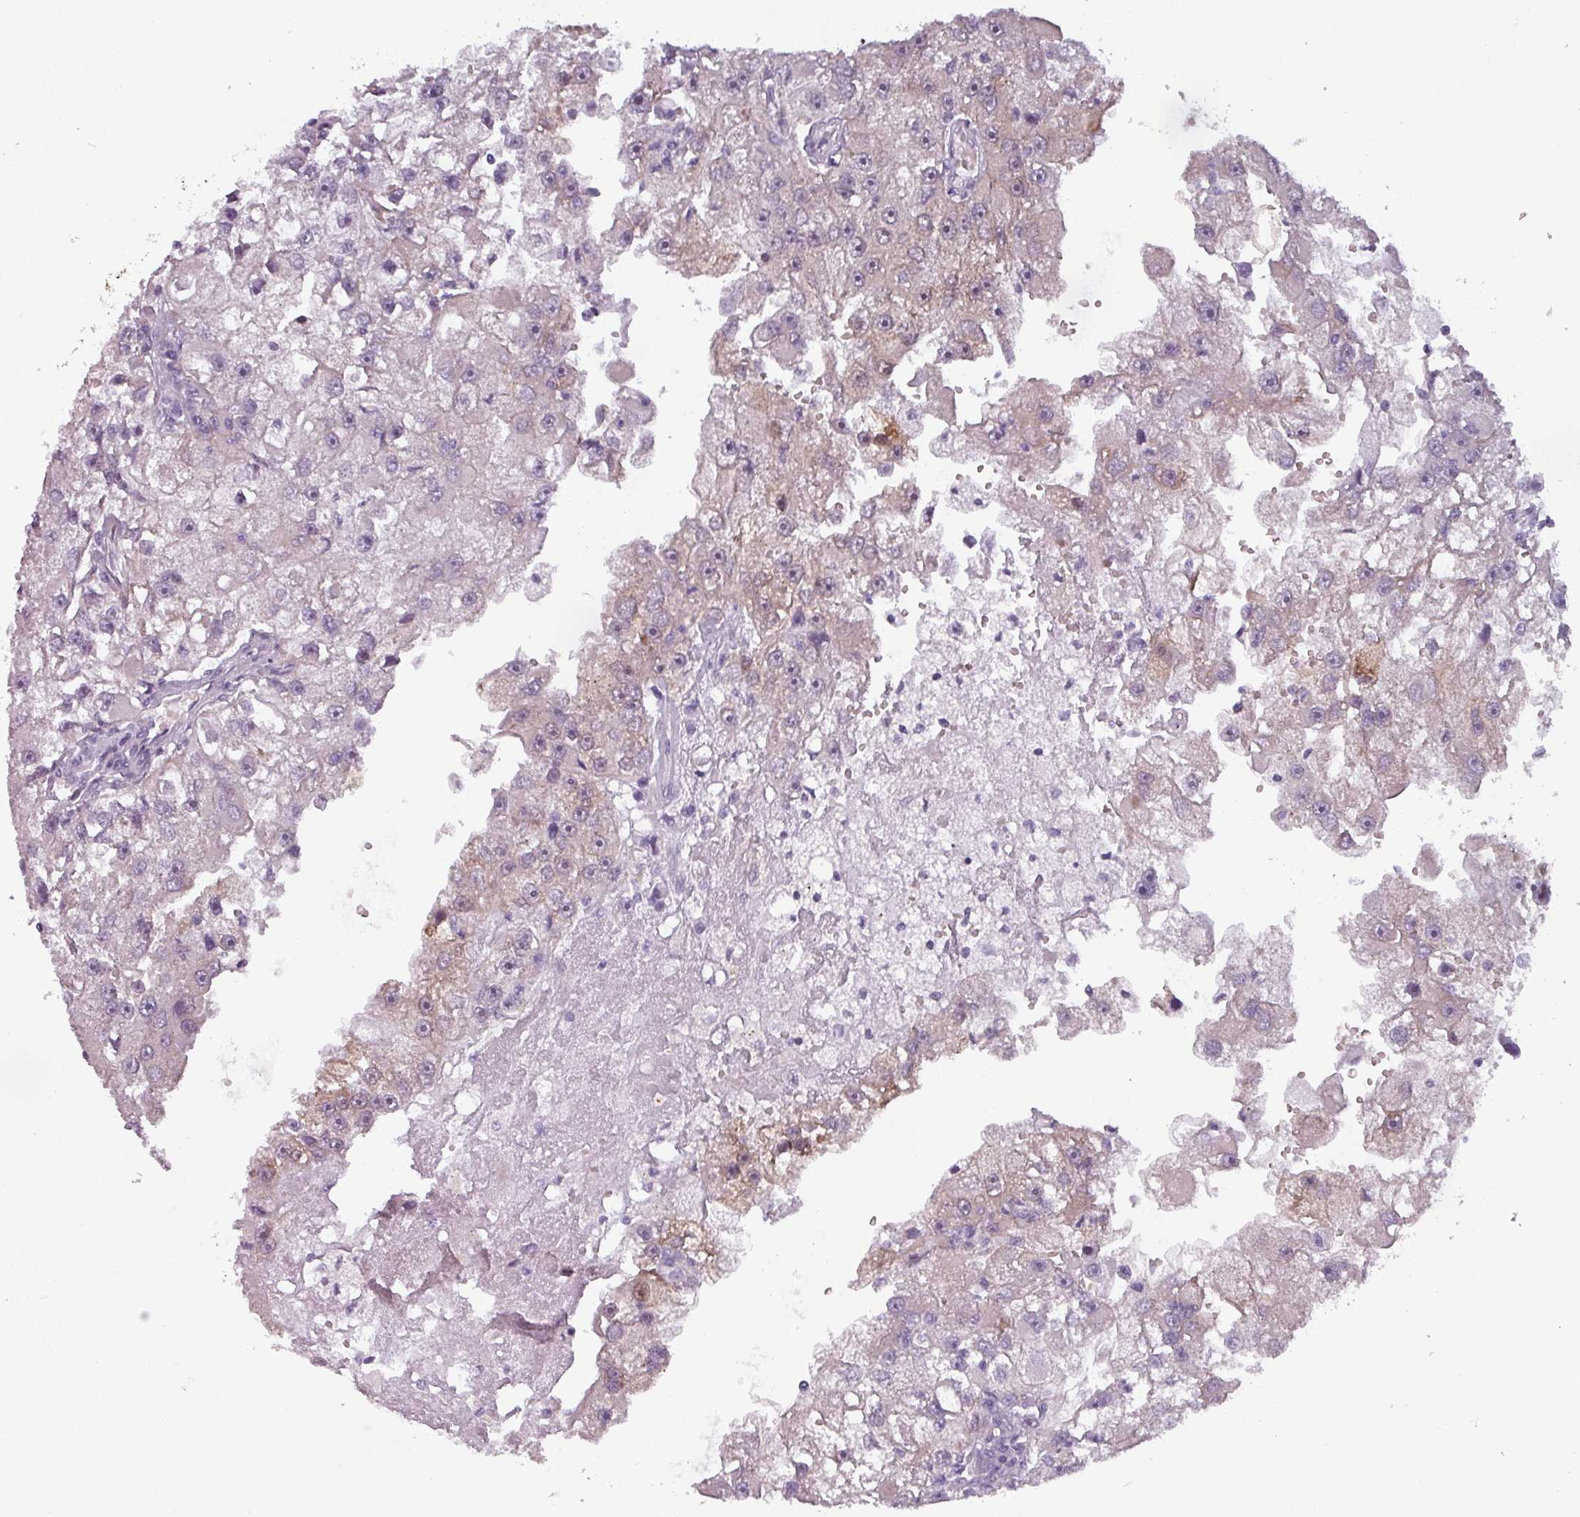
{"staining": {"intensity": "weak", "quantity": "<25%", "location": "cytoplasmic/membranous"}, "tissue": "renal cancer", "cell_type": "Tumor cells", "image_type": "cancer", "snomed": [{"axis": "morphology", "description": "Adenocarcinoma, NOS"}, {"axis": "topography", "description": "Kidney"}], "caption": "The image shows no staining of tumor cells in renal cancer (adenocarcinoma).", "gene": "PRAMEF12", "patient": {"sex": "male", "age": 63}}